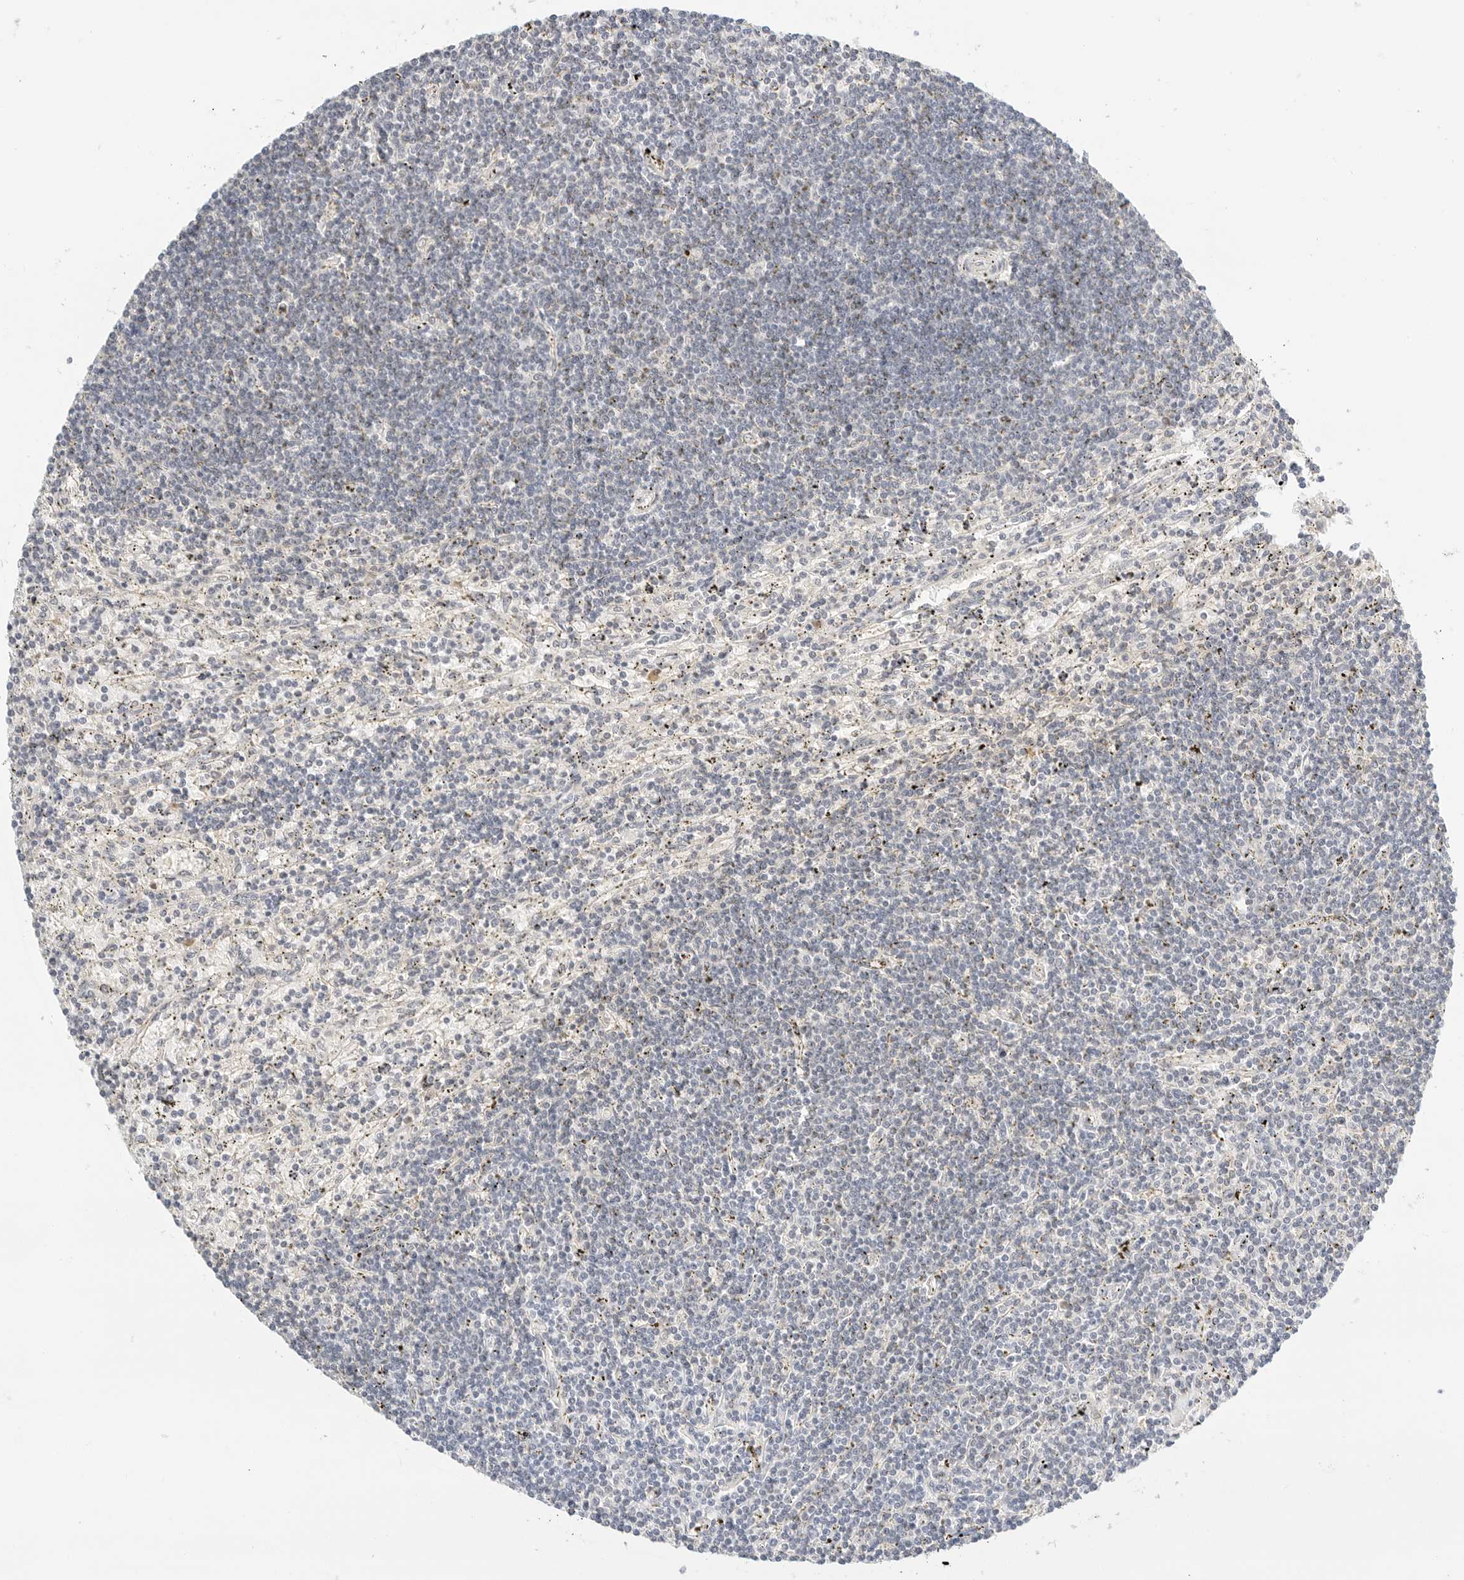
{"staining": {"intensity": "negative", "quantity": "none", "location": "none"}, "tissue": "lymphoma", "cell_type": "Tumor cells", "image_type": "cancer", "snomed": [{"axis": "morphology", "description": "Malignant lymphoma, non-Hodgkin's type, Low grade"}, {"axis": "topography", "description": "Spleen"}], "caption": "High power microscopy image of an immunohistochemistry histopathology image of lymphoma, revealing no significant staining in tumor cells. (DAB immunohistochemistry, high magnification).", "gene": "PKDCC", "patient": {"sex": "male", "age": 76}}